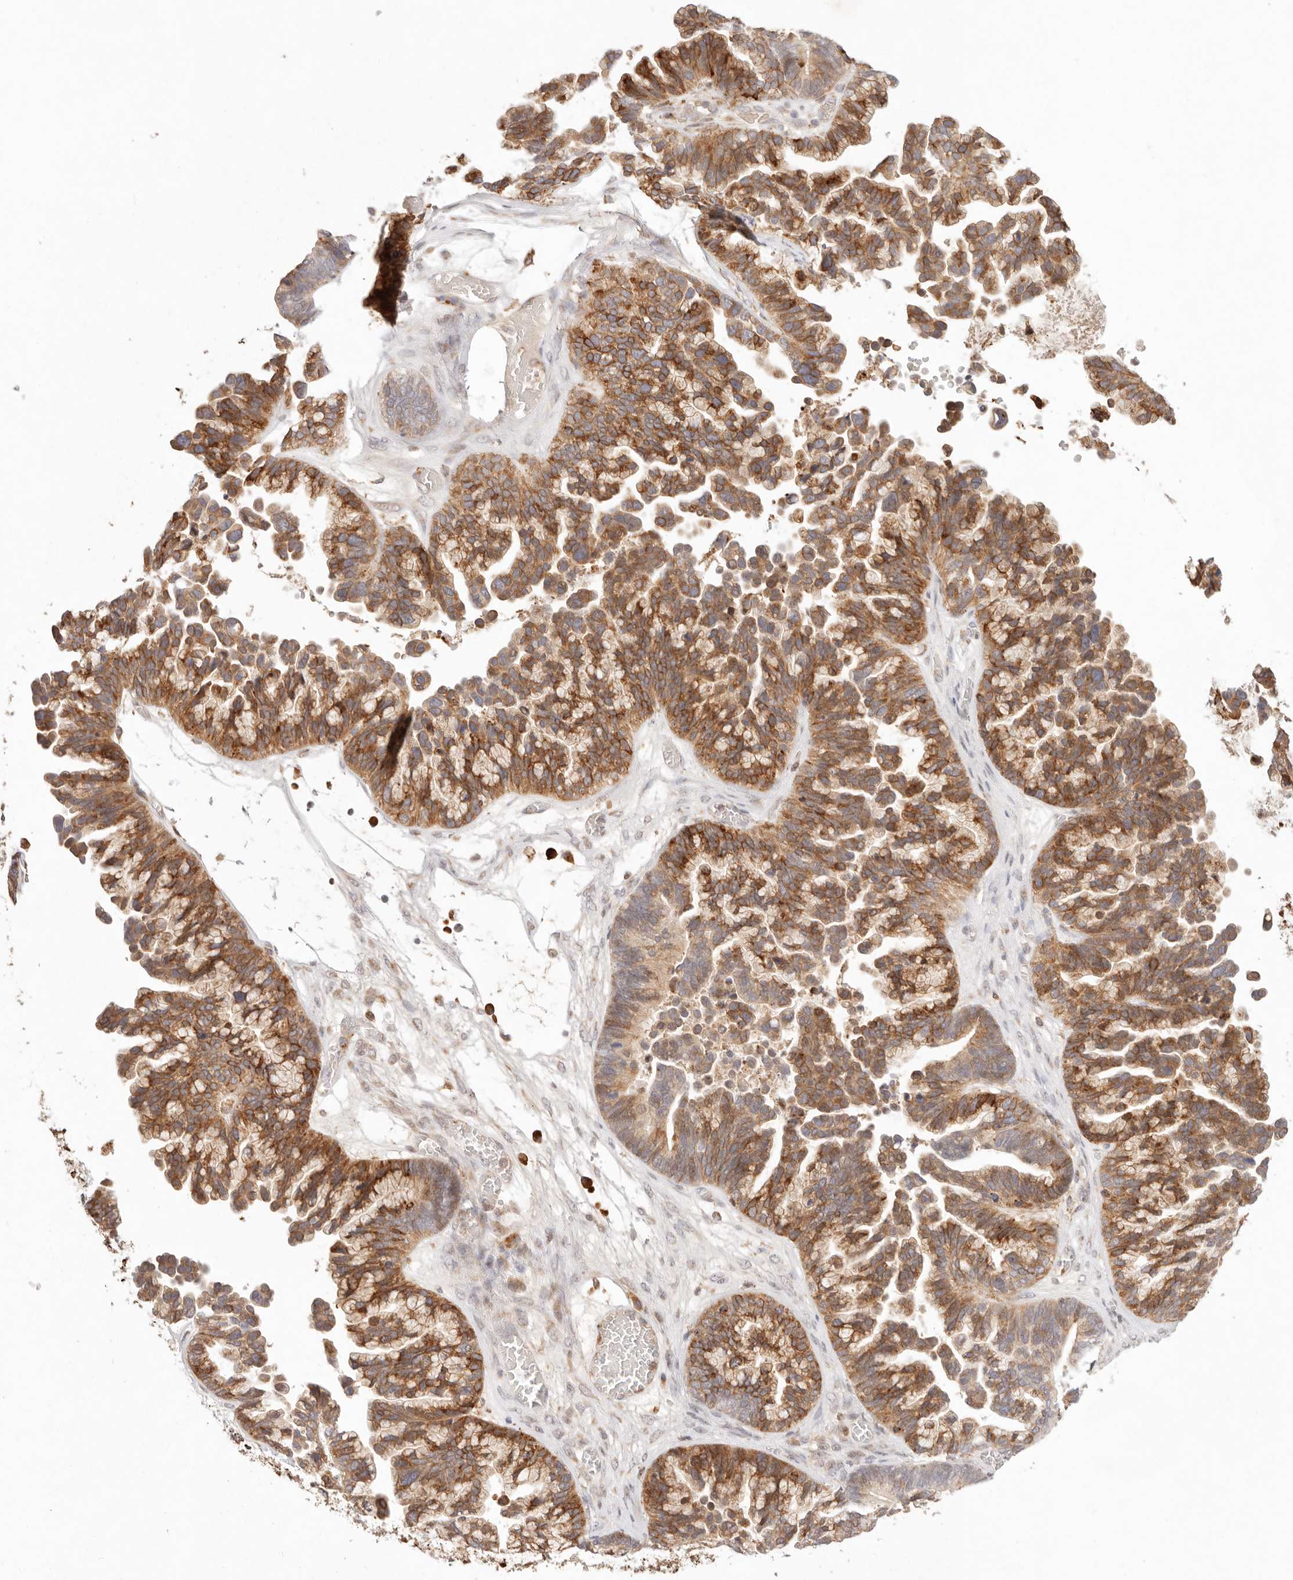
{"staining": {"intensity": "strong", "quantity": ">75%", "location": "cytoplasmic/membranous"}, "tissue": "ovarian cancer", "cell_type": "Tumor cells", "image_type": "cancer", "snomed": [{"axis": "morphology", "description": "Cystadenocarcinoma, serous, NOS"}, {"axis": "topography", "description": "Ovary"}], "caption": "Protein expression analysis of ovarian cancer (serous cystadenocarcinoma) exhibits strong cytoplasmic/membranous positivity in approximately >75% of tumor cells.", "gene": "C1orf127", "patient": {"sex": "female", "age": 56}}